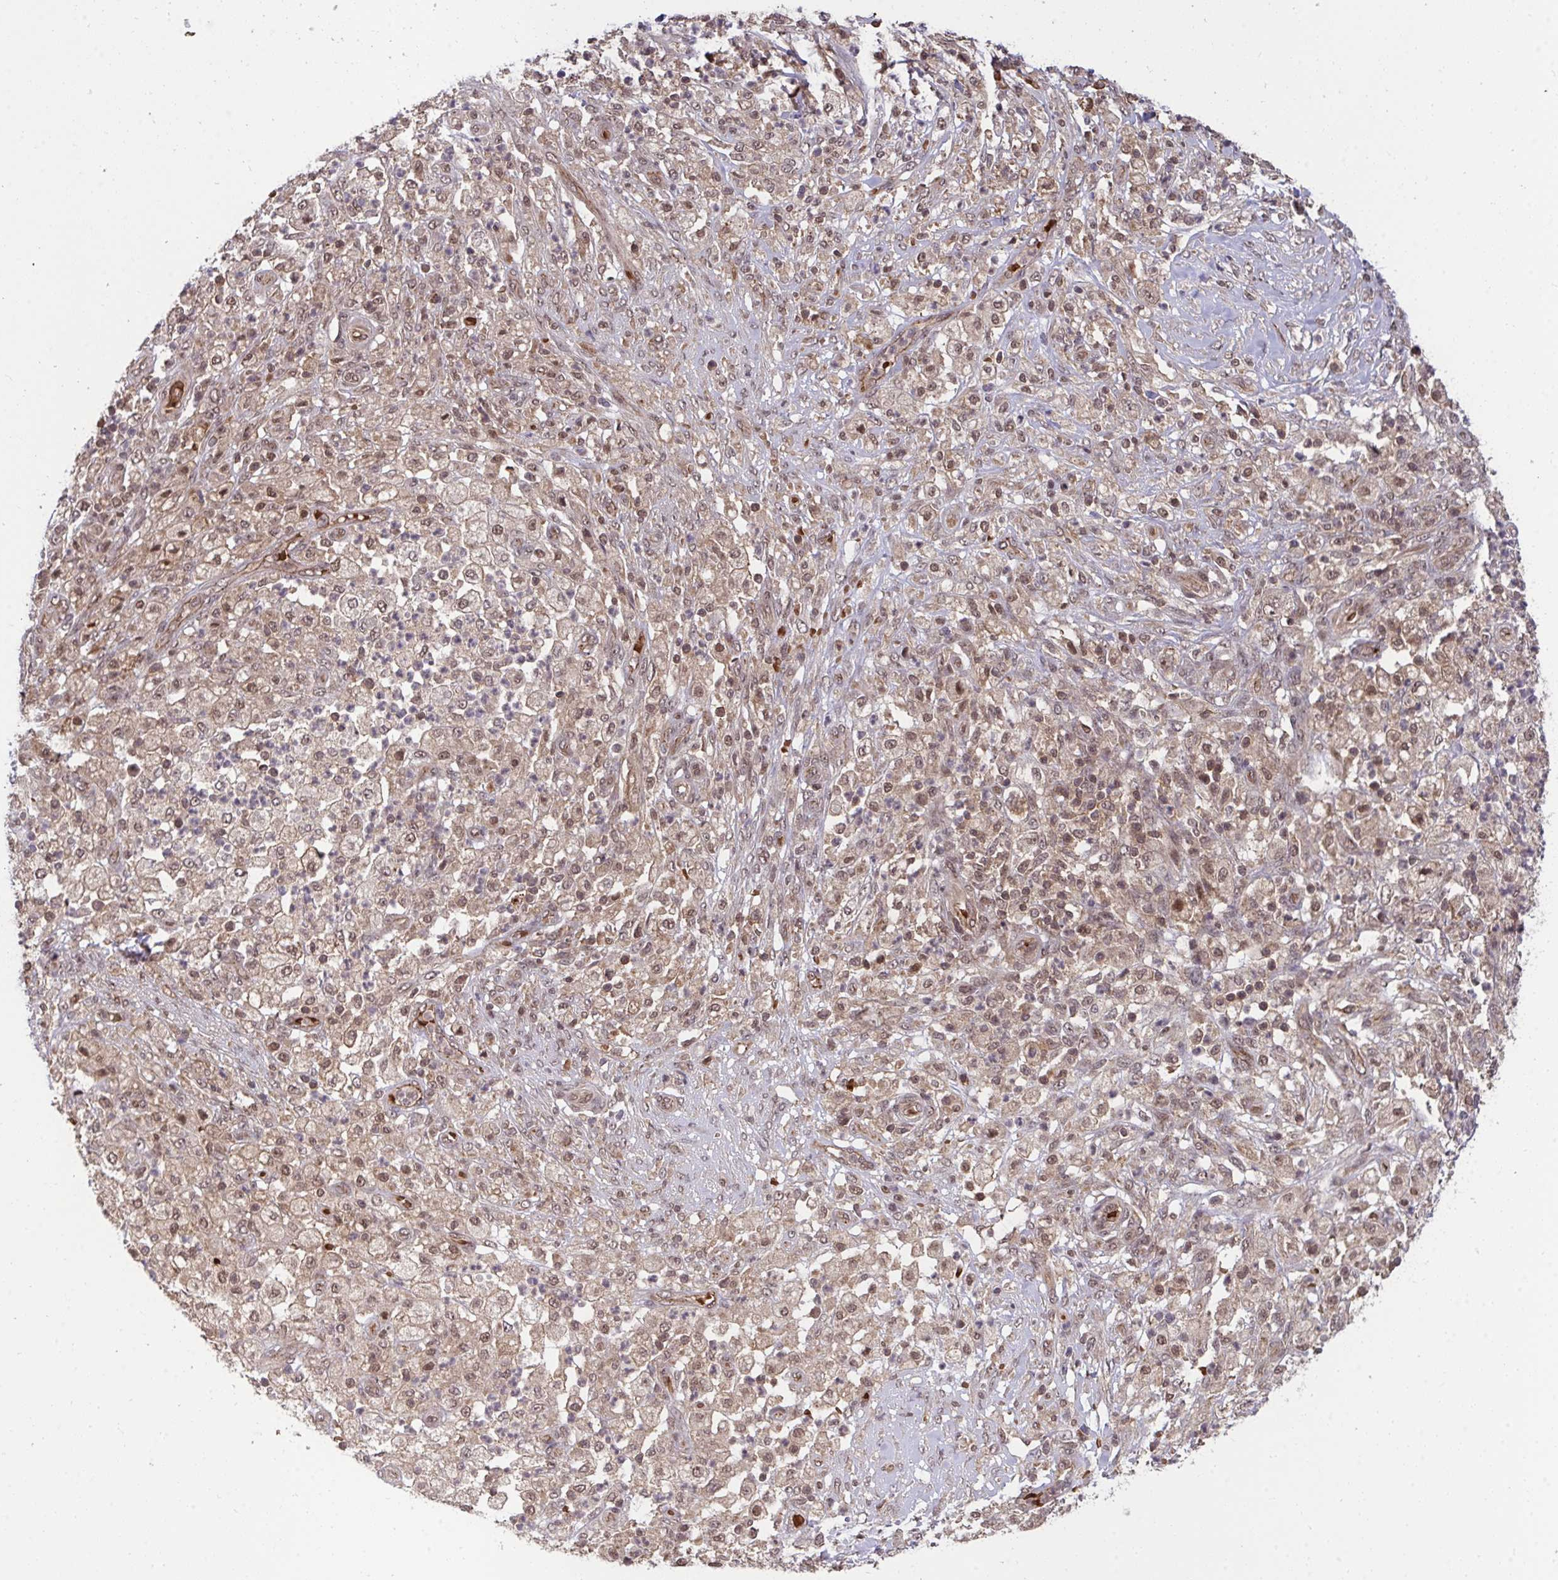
{"staining": {"intensity": "moderate", "quantity": ">75%", "location": "nuclear"}, "tissue": "pancreatic cancer", "cell_type": "Tumor cells", "image_type": "cancer", "snomed": [{"axis": "morphology", "description": "Adenocarcinoma, NOS"}, {"axis": "topography", "description": "Pancreas"}], "caption": "IHC micrograph of human adenocarcinoma (pancreatic) stained for a protein (brown), which shows medium levels of moderate nuclear expression in approximately >75% of tumor cells.", "gene": "PPP1CA", "patient": {"sex": "female", "age": 72}}